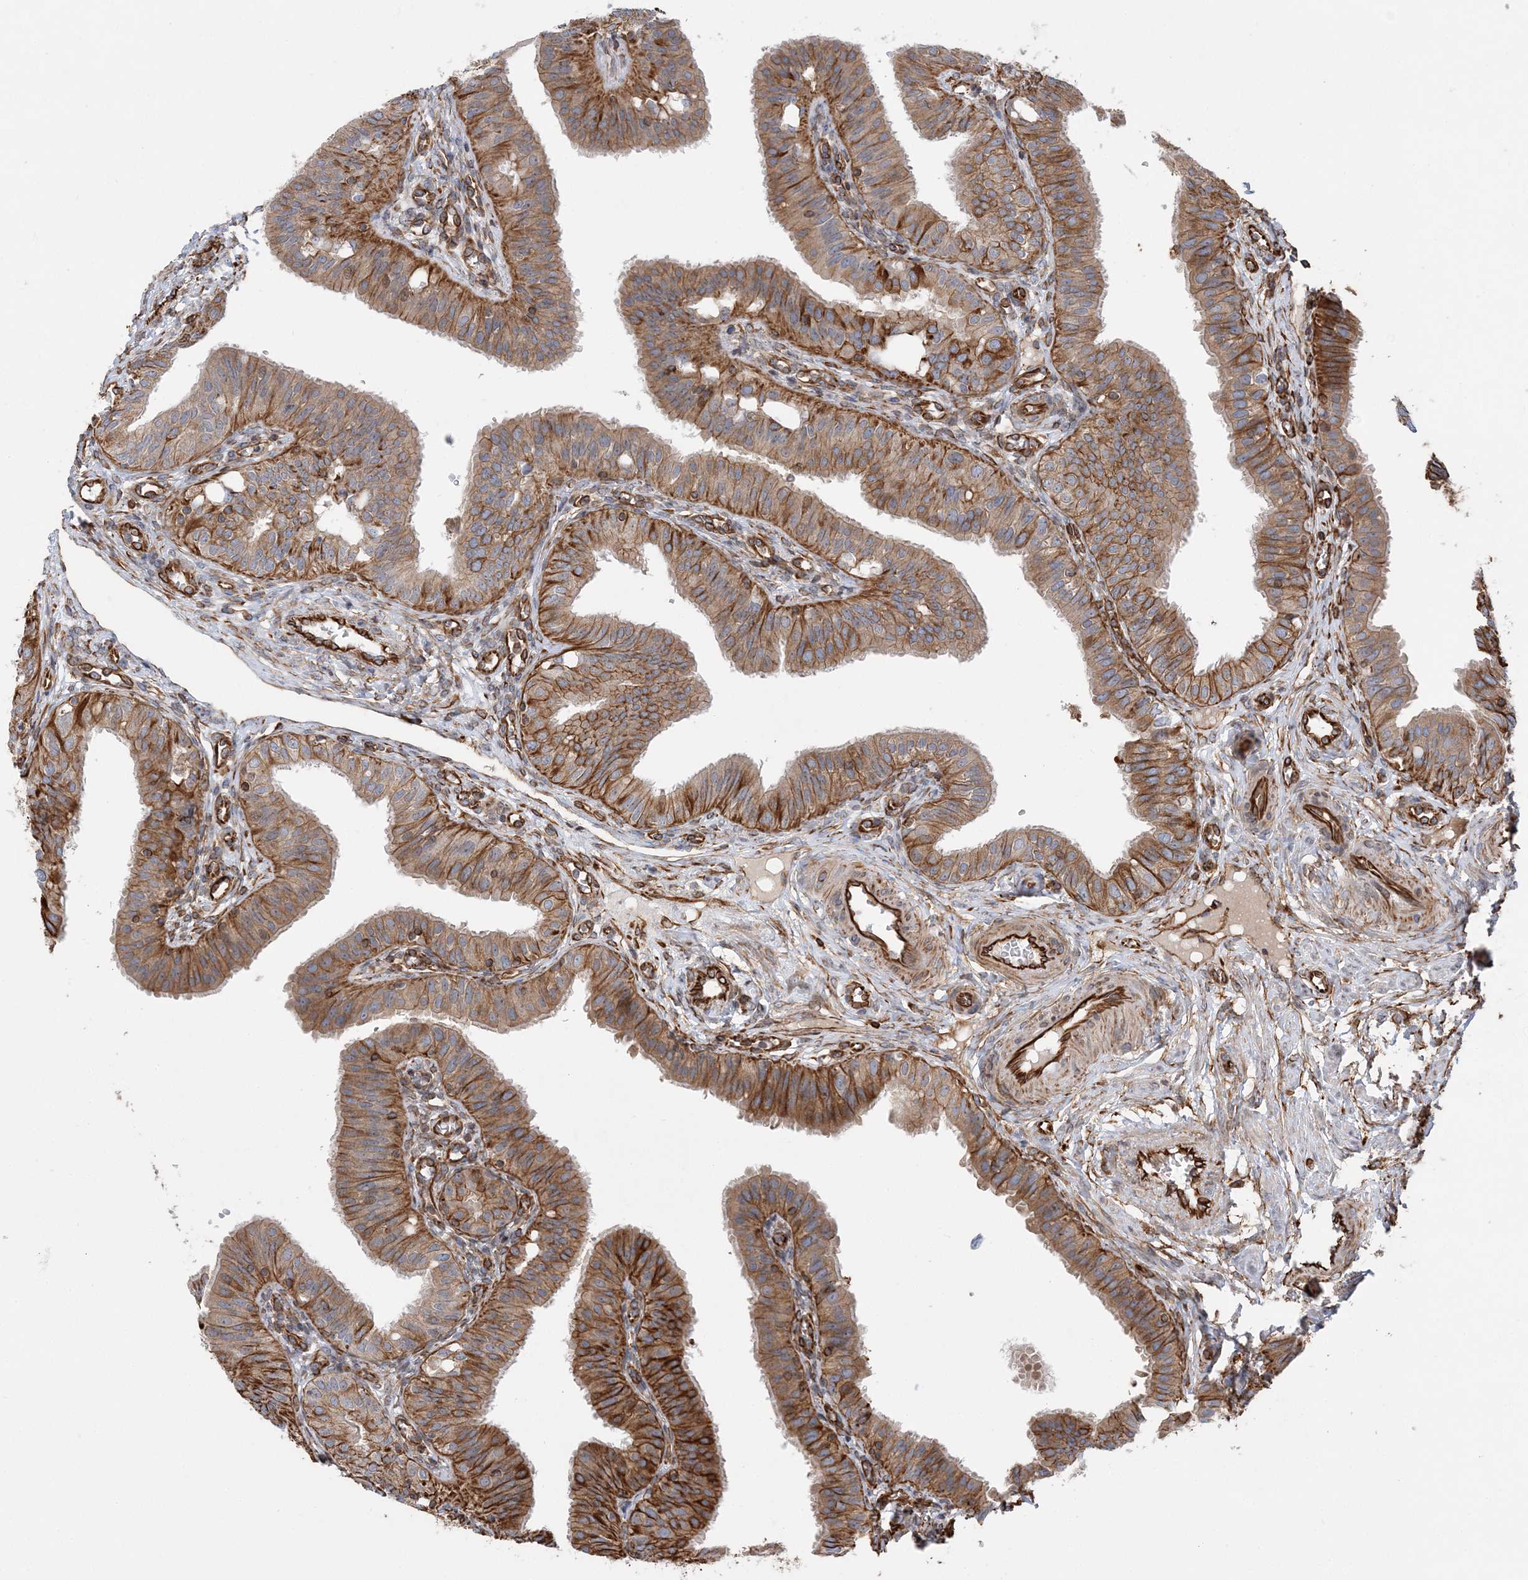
{"staining": {"intensity": "moderate", "quantity": ">75%", "location": "cytoplasmic/membranous"}, "tissue": "fallopian tube", "cell_type": "Glandular cells", "image_type": "normal", "snomed": [{"axis": "morphology", "description": "Normal tissue, NOS"}, {"axis": "topography", "description": "Fallopian tube"}, {"axis": "topography", "description": "Ovary"}], "caption": "A brown stain highlights moderate cytoplasmic/membranous positivity of a protein in glandular cells of normal fallopian tube.", "gene": "FAM114A2", "patient": {"sex": "female", "age": 42}}